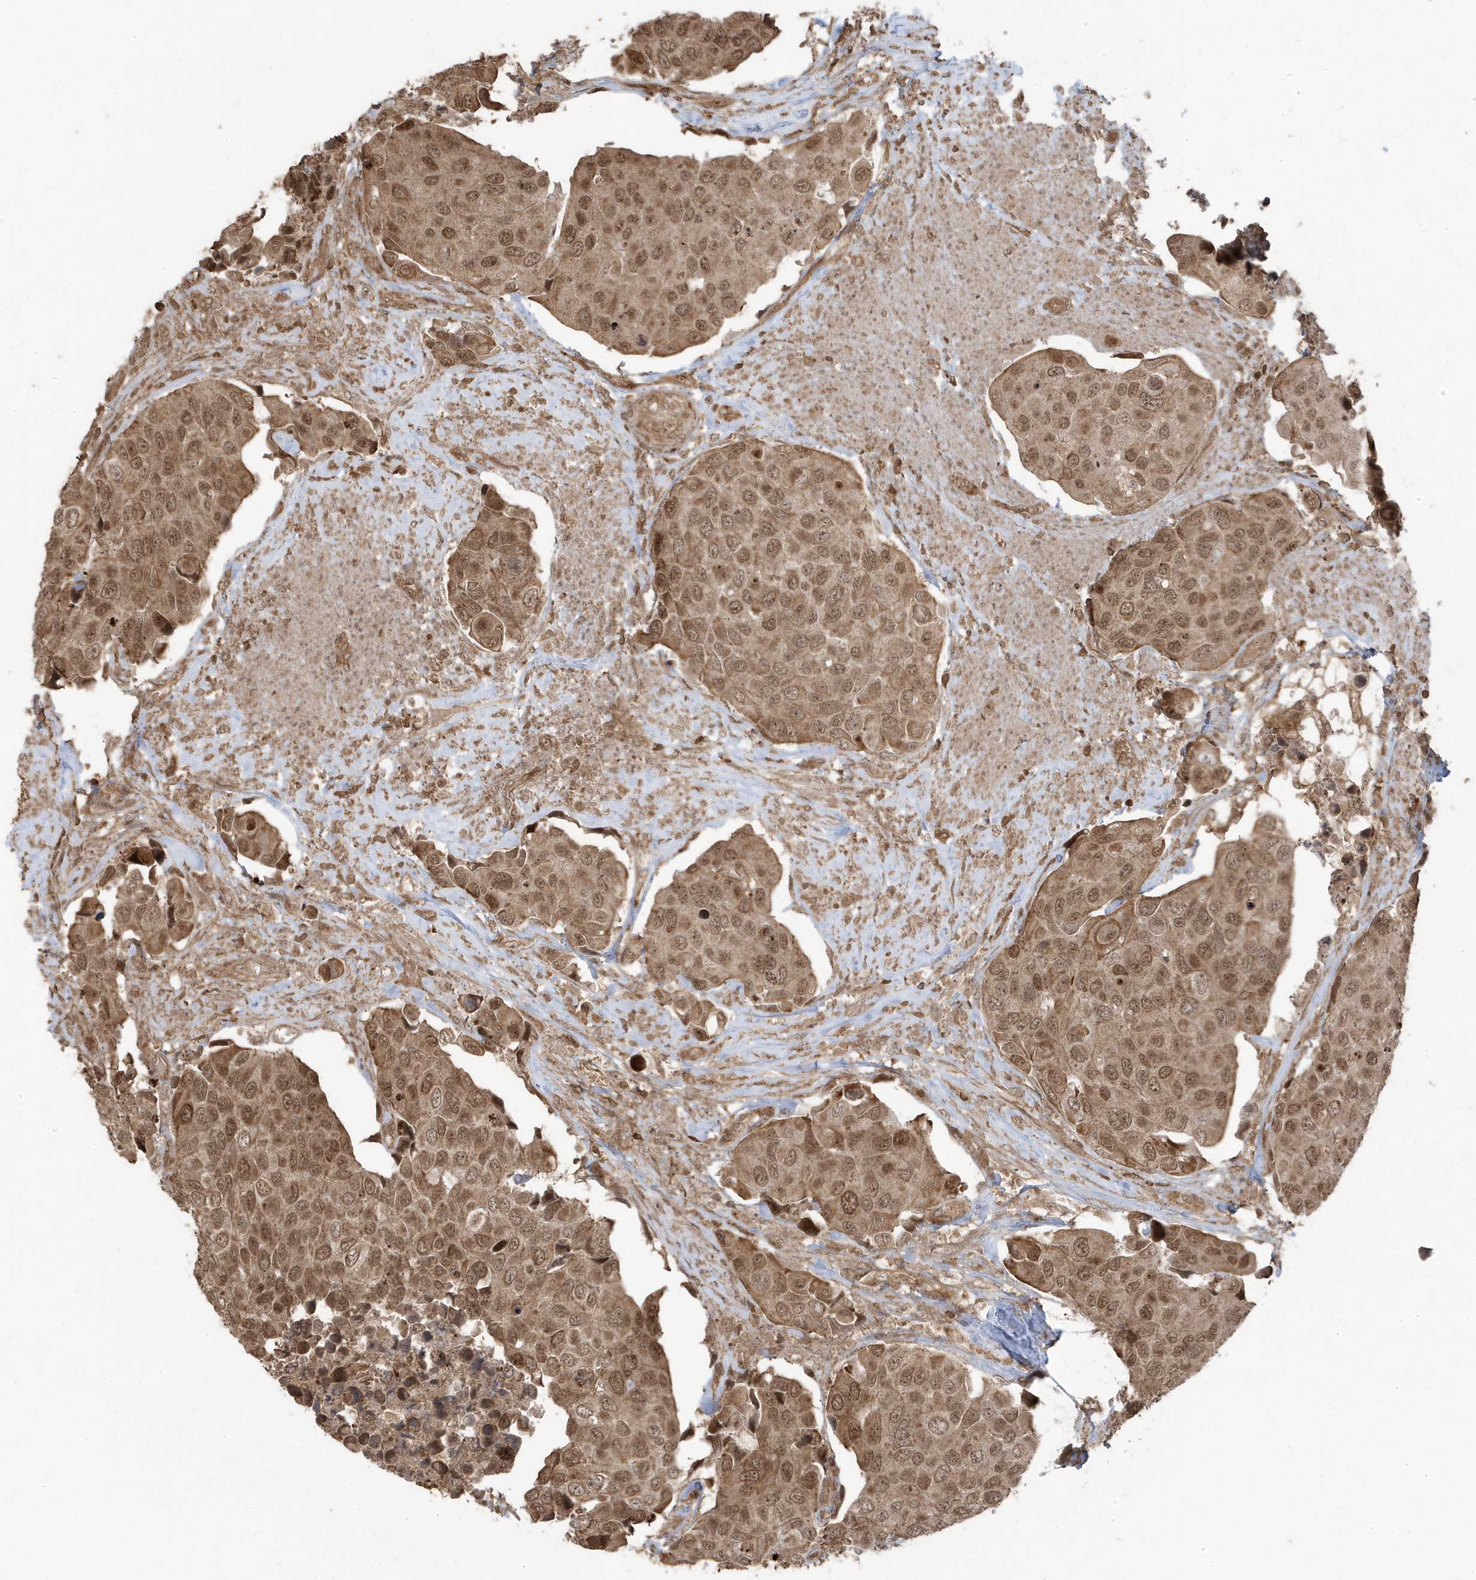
{"staining": {"intensity": "moderate", "quantity": ">75%", "location": "cytoplasmic/membranous,nuclear"}, "tissue": "urothelial cancer", "cell_type": "Tumor cells", "image_type": "cancer", "snomed": [{"axis": "morphology", "description": "Urothelial carcinoma, High grade"}, {"axis": "topography", "description": "Urinary bladder"}], "caption": "Urothelial cancer stained with a brown dye shows moderate cytoplasmic/membranous and nuclear positive staining in about >75% of tumor cells.", "gene": "ASAP1", "patient": {"sex": "male", "age": 74}}